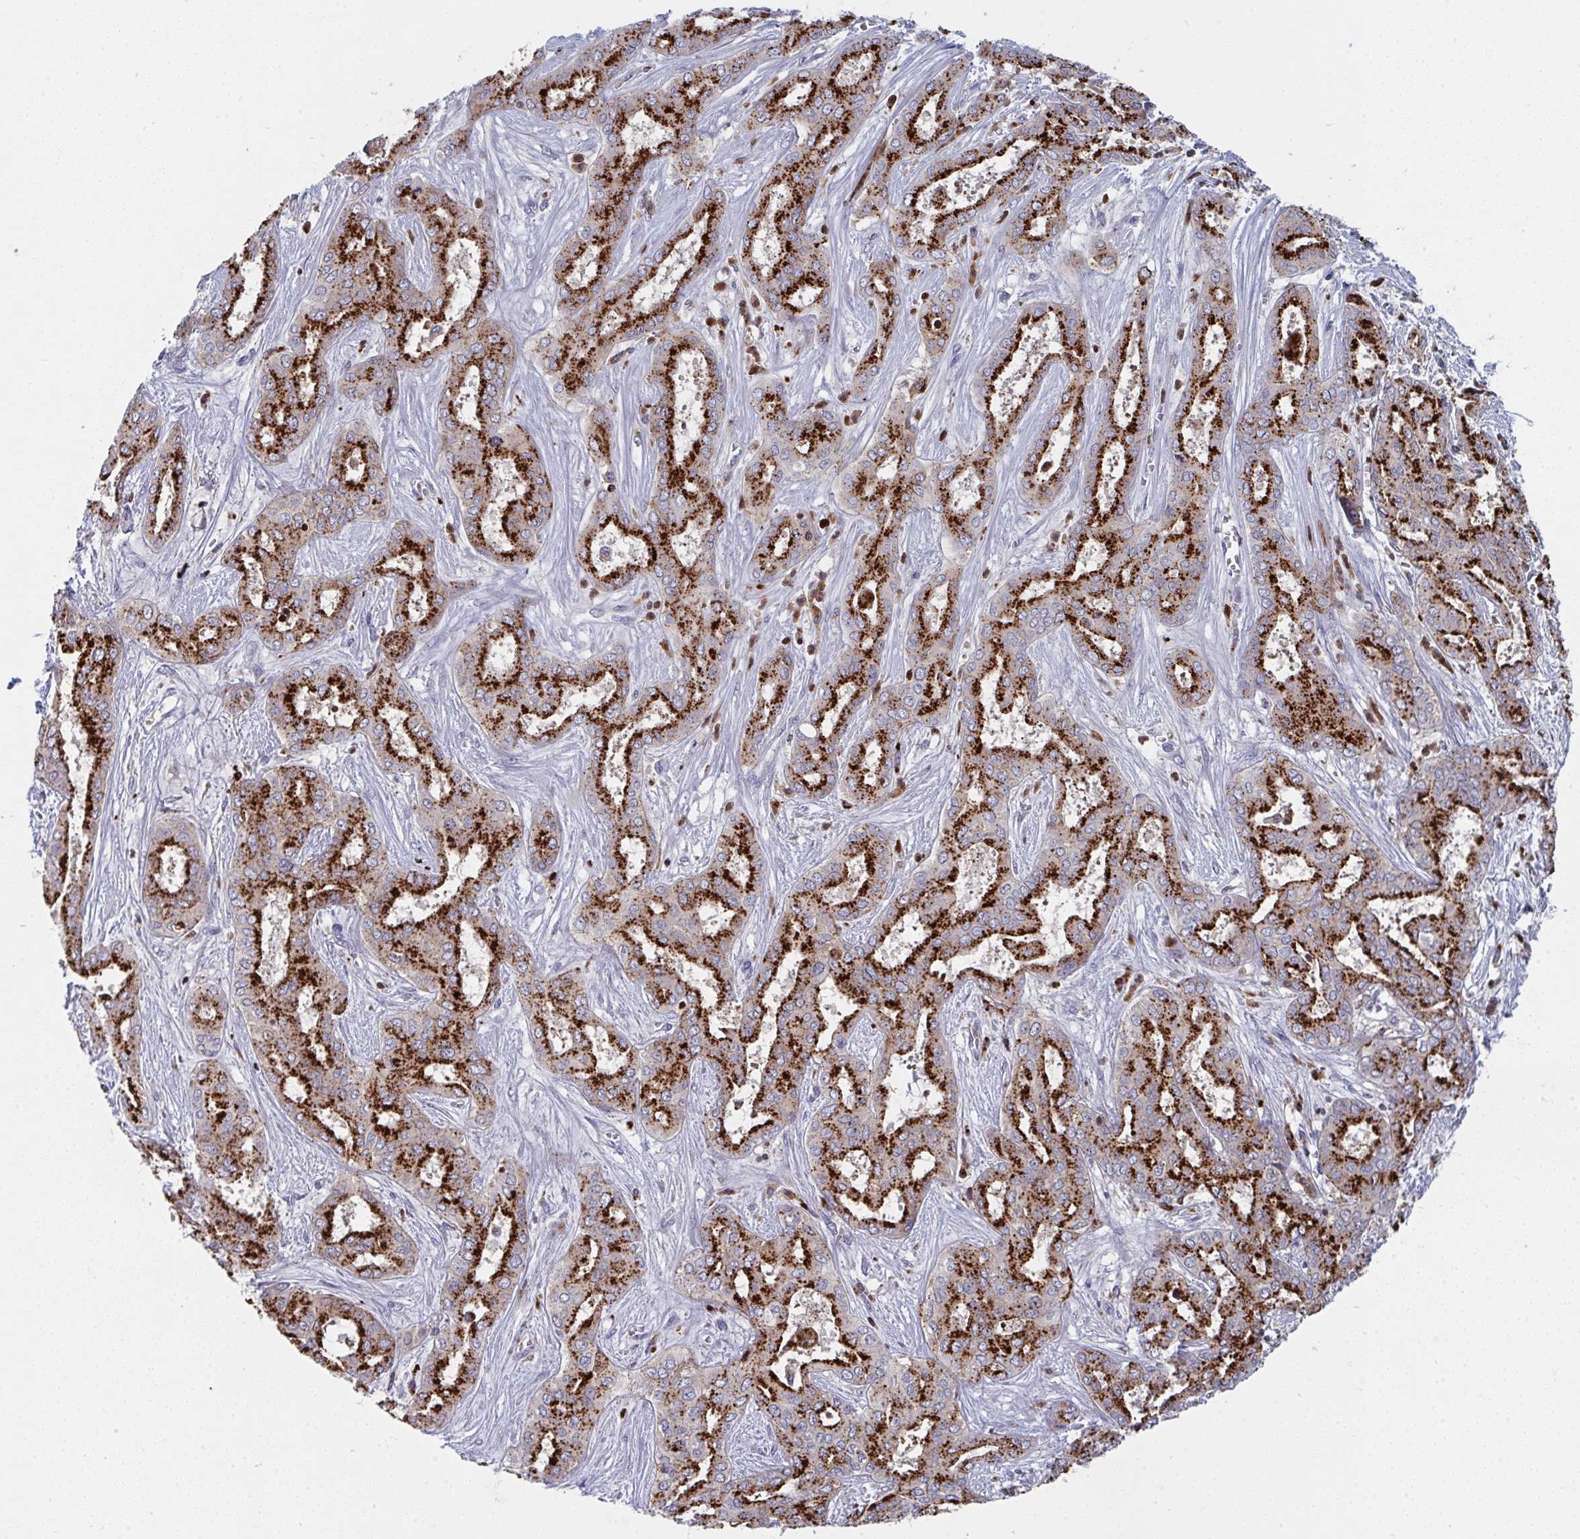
{"staining": {"intensity": "strong", "quantity": ">75%", "location": "cytoplasmic/membranous"}, "tissue": "liver cancer", "cell_type": "Tumor cells", "image_type": "cancer", "snomed": [{"axis": "morphology", "description": "Cholangiocarcinoma"}, {"axis": "topography", "description": "Liver"}], "caption": "DAB immunohistochemical staining of human cholangiocarcinoma (liver) exhibits strong cytoplasmic/membranous protein staining in approximately >75% of tumor cells. The protein of interest is stained brown, and the nuclei are stained in blue (DAB IHC with brightfield microscopy, high magnification).", "gene": "AOC2", "patient": {"sex": "female", "age": 64}}